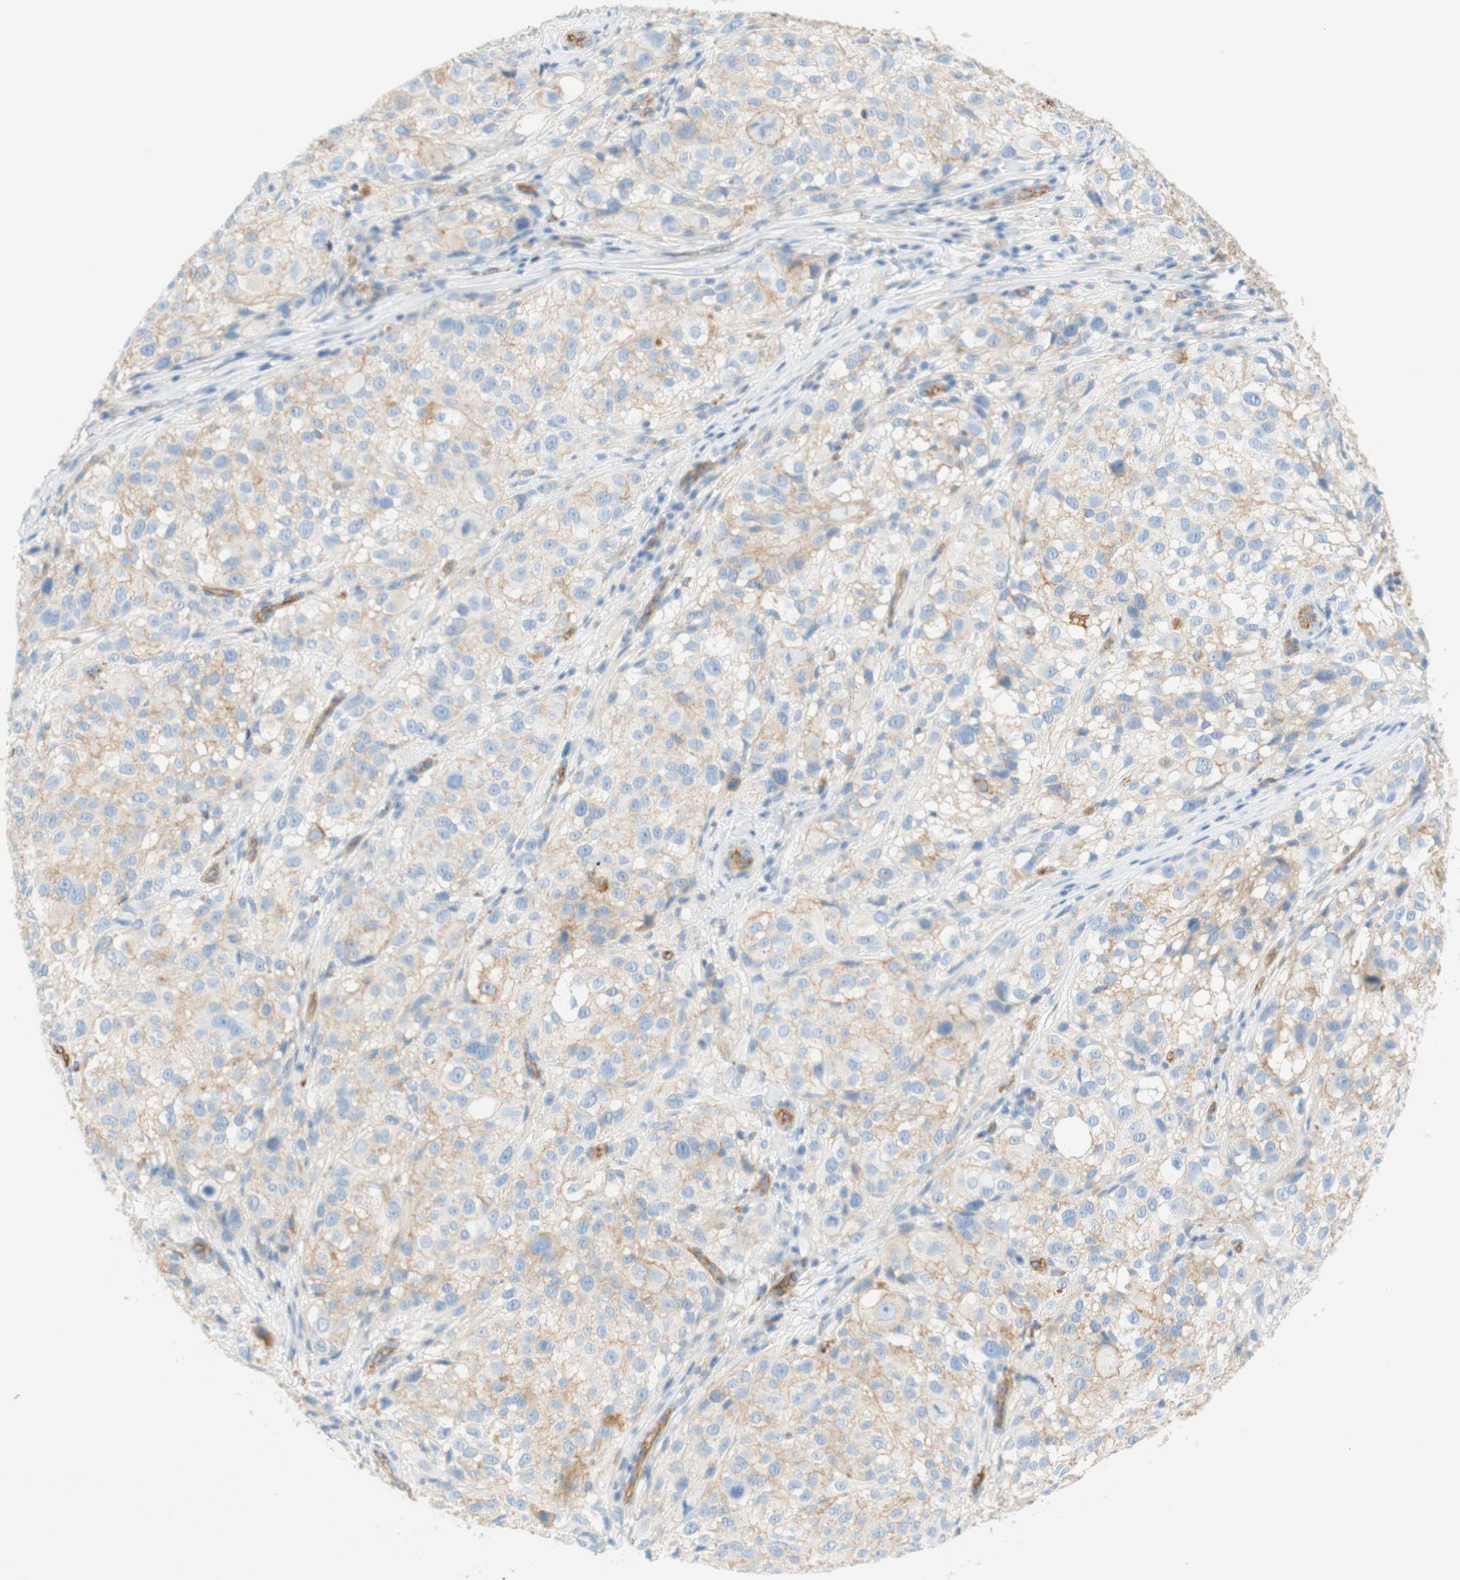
{"staining": {"intensity": "weak", "quantity": "25%-75%", "location": "cytoplasmic/membranous"}, "tissue": "melanoma", "cell_type": "Tumor cells", "image_type": "cancer", "snomed": [{"axis": "morphology", "description": "Necrosis, NOS"}, {"axis": "morphology", "description": "Malignant melanoma, NOS"}, {"axis": "topography", "description": "Skin"}], "caption": "This photomicrograph exhibits immunohistochemistry staining of human malignant melanoma, with low weak cytoplasmic/membranous staining in approximately 25%-75% of tumor cells.", "gene": "STOM", "patient": {"sex": "female", "age": 87}}